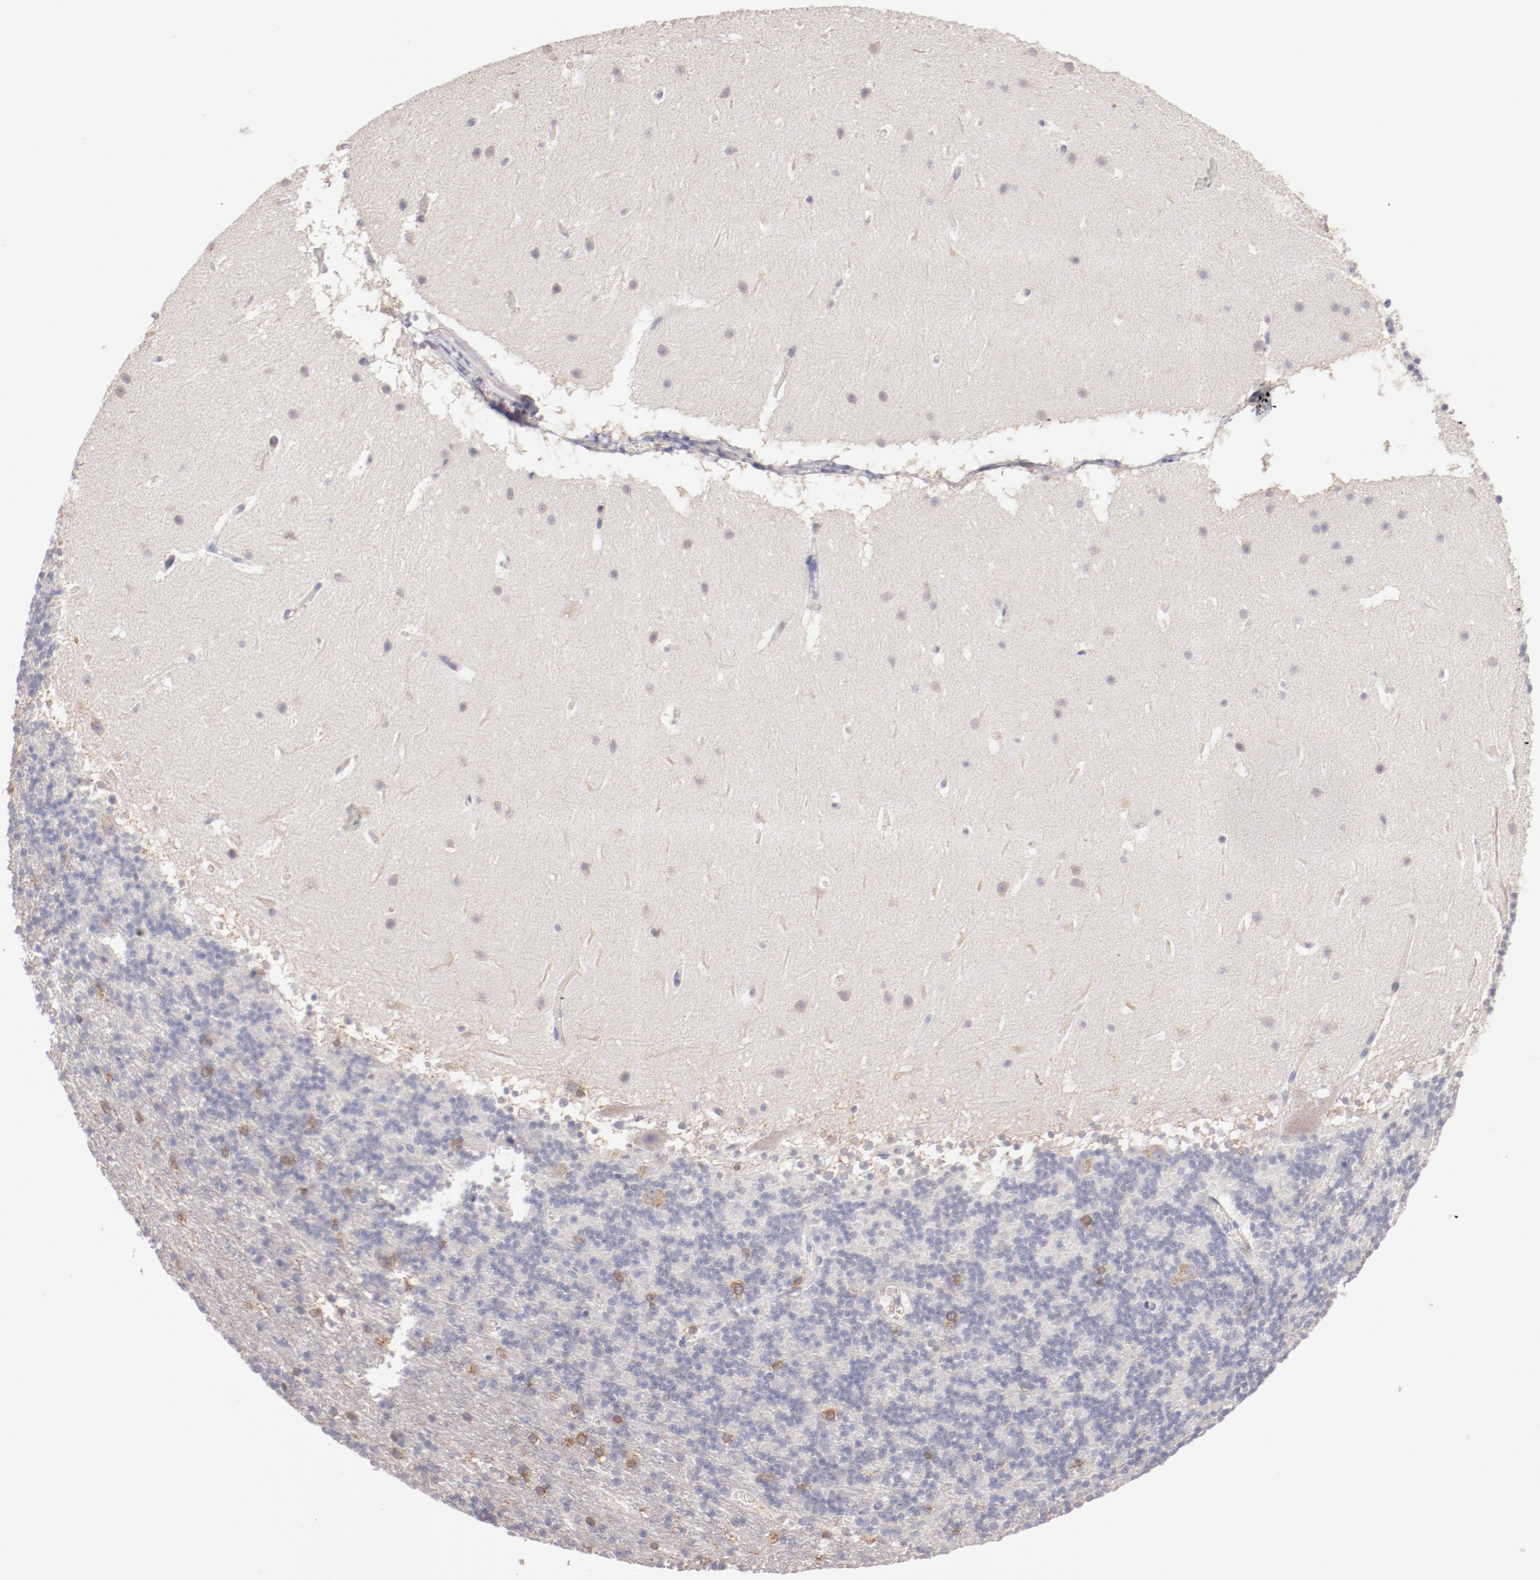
{"staining": {"intensity": "negative", "quantity": "none", "location": "none"}, "tissue": "cerebellum", "cell_type": "Cells in granular layer", "image_type": "normal", "snomed": [{"axis": "morphology", "description": "Normal tissue, NOS"}, {"axis": "topography", "description": "Cerebellum"}], "caption": "Photomicrograph shows no protein positivity in cells in granular layer of unremarkable cerebellum. (DAB immunohistochemistry (IHC) visualized using brightfield microscopy, high magnification).", "gene": "ENTPD5", "patient": {"sex": "male", "age": 45}}